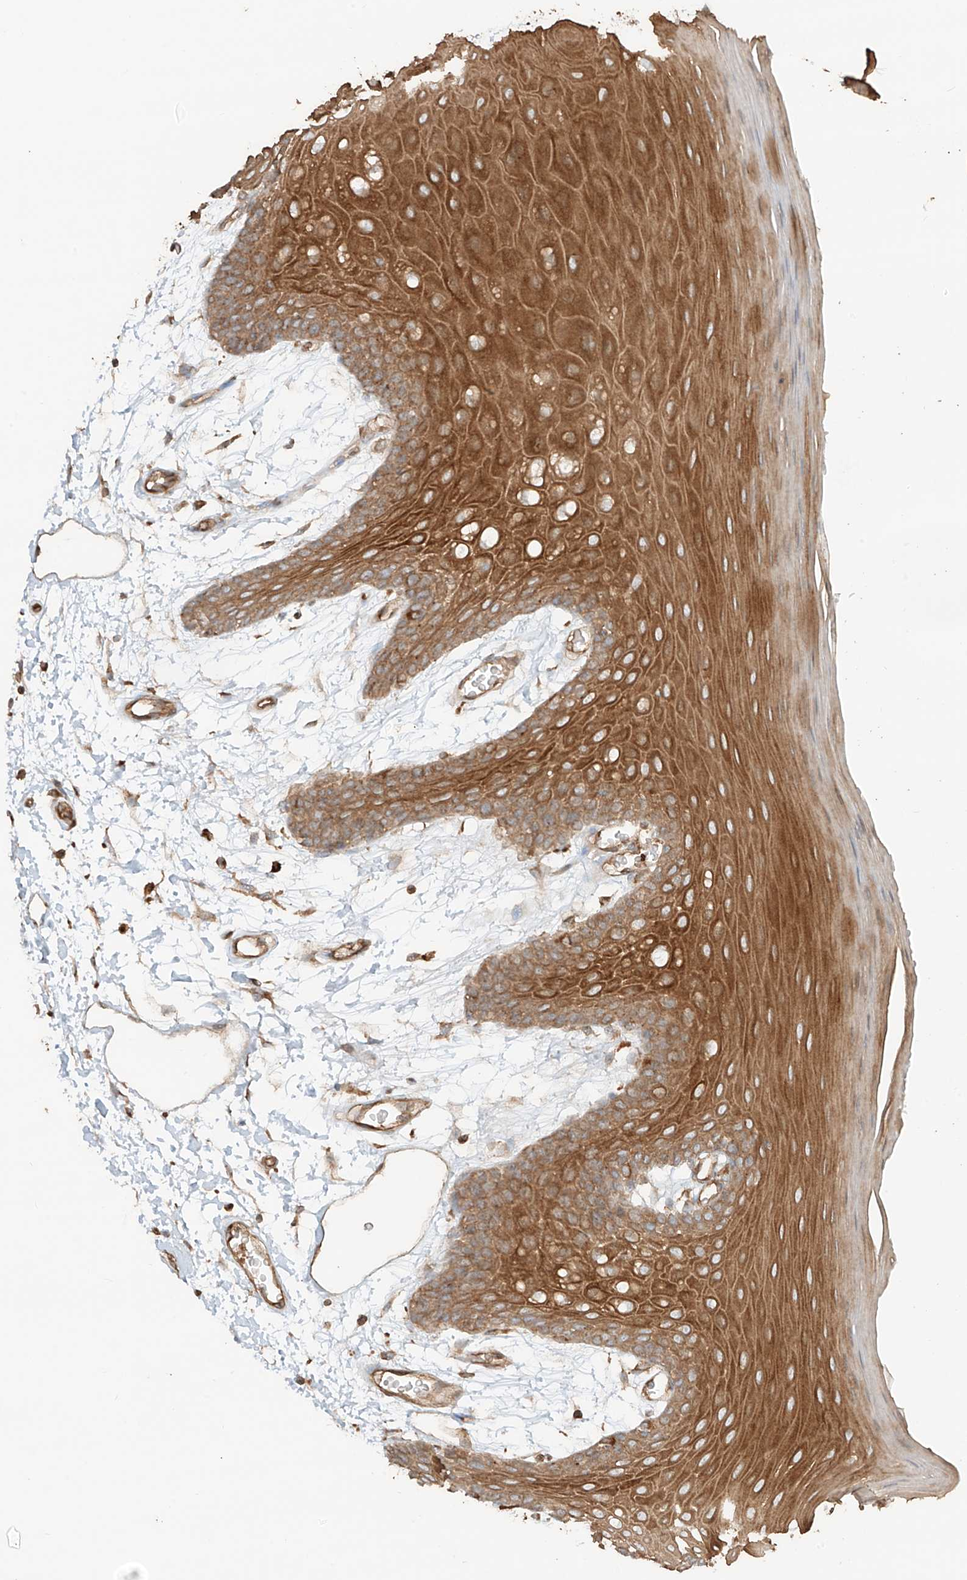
{"staining": {"intensity": "strong", "quantity": ">75%", "location": "cytoplasmic/membranous"}, "tissue": "oral mucosa", "cell_type": "Squamous epithelial cells", "image_type": "normal", "snomed": [{"axis": "morphology", "description": "Normal tissue, NOS"}, {"axis": "topography", "description": "Skeletal muscle"}, {"axis": "topography", "description": "Oral tissue"}, {"axis": "topography", "description": "Salivary gland"}, {"axis": "topography", "description": "Peripheral nerve tissue"}], "caption": "DAB (3,3'-diaminobenzidine) immunohistochemical staining of unremarkable oral mucosa demonstrates strong cytoplasmic/membranous protein positivity in approximately >75% of squamous epithelial cells.", "gene": "CCDC115", "patient": {"sex": "male", "age": 54}}